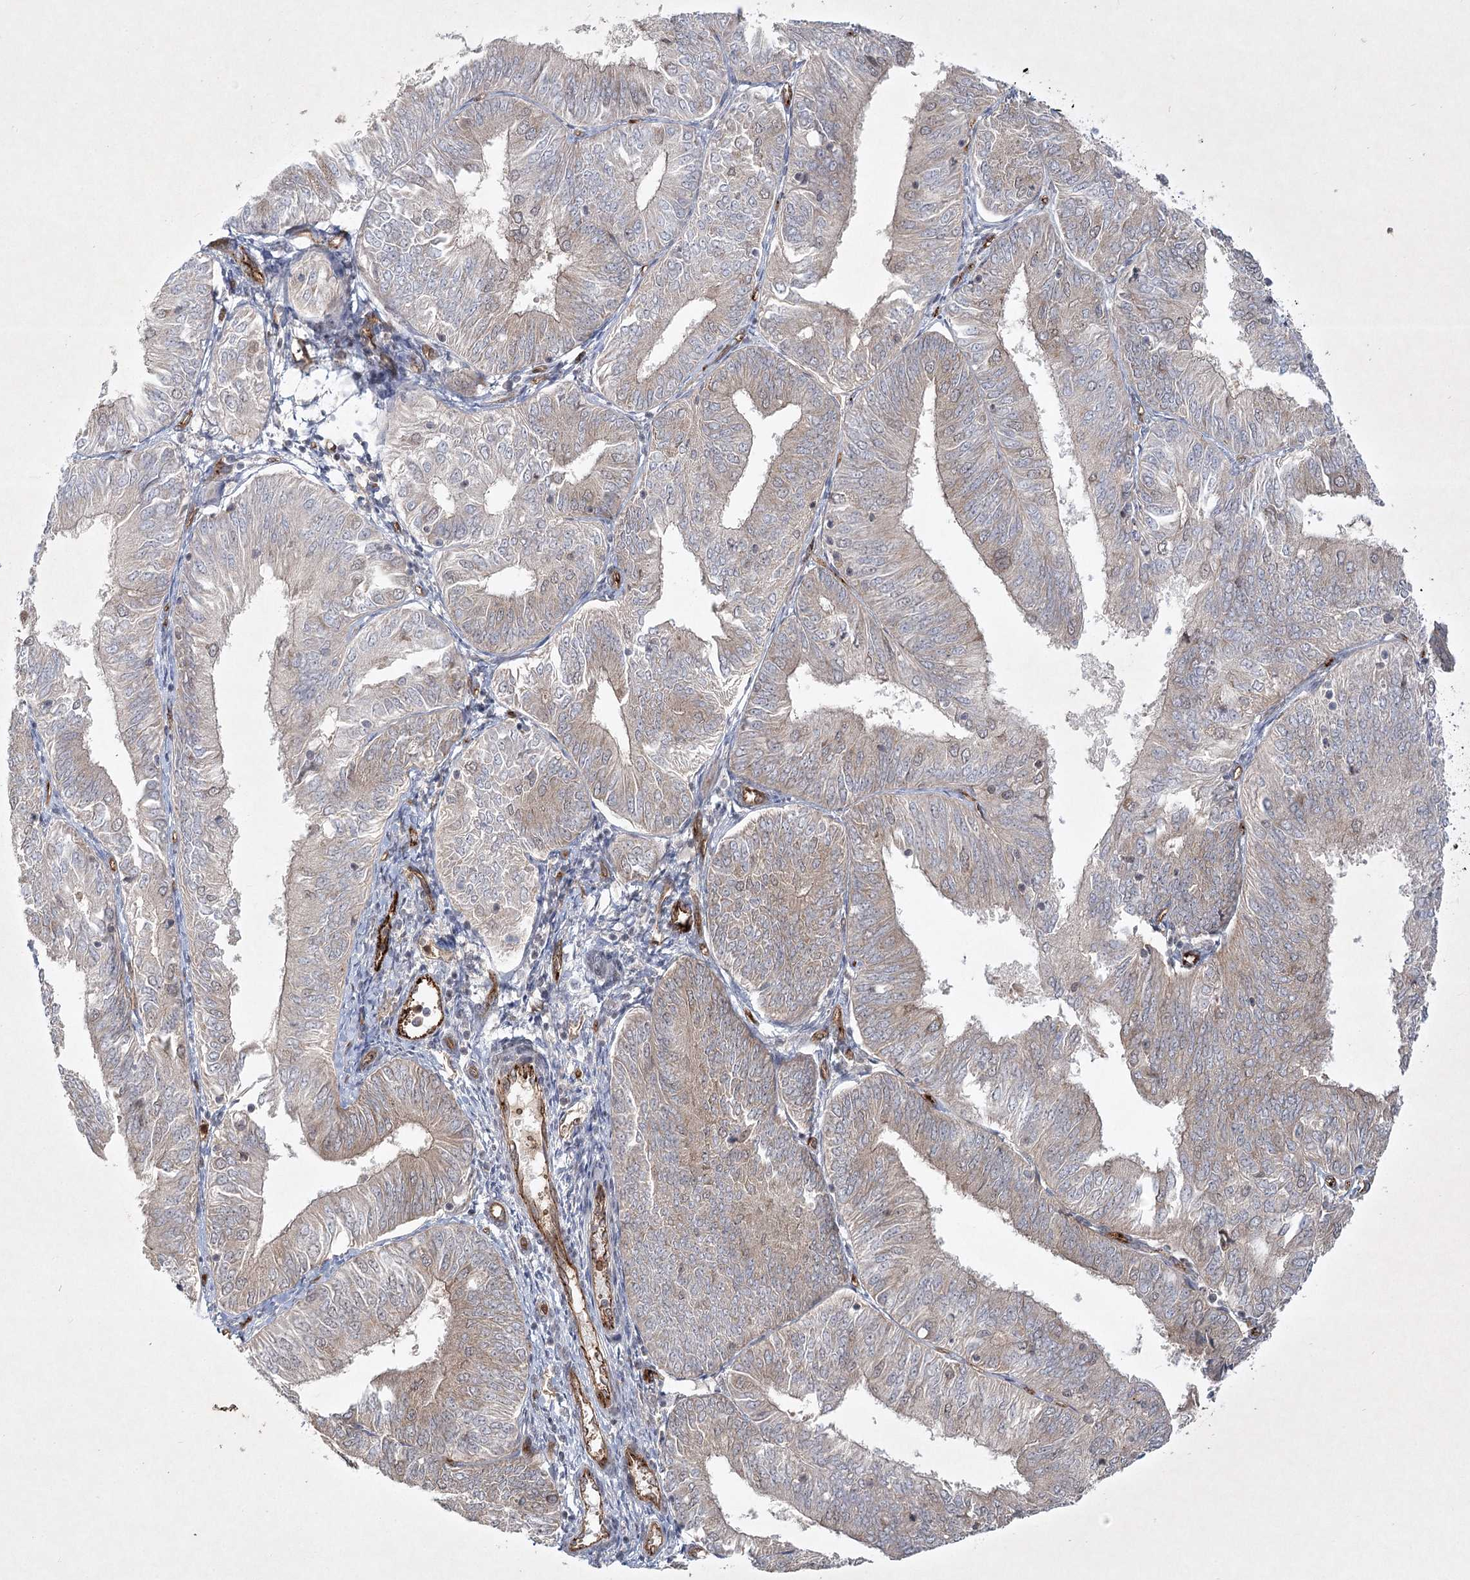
{"staining": {"intensity": "weak", "quantity": "<25%", "location": "cytoplasmic/membranous"}, "tissue": "endometrial cancer", "cell_type": "Tumor cells", "image_type": "cancer", "snomed": [{"axis": "morphology", "description": "Adenocarcinoma, NOS"}, {"axis": "topography", "description": "Endometrium"}], "caption": "High magnification brightfield microscopy of adenocarcinoma (endometrial) stained with DAB (3,3'-diaminobenzidine) (brown) and counterstained with hematoxylin (blue): tumor cells show no significant staining. The staining was performed using DAB (3,3'-diaminobenzidine) to visualize the protein expression in brown, while the nuclei were stained in blue with hematoxylin (Magnification: 20x).", "gene": "ARHGAP31", "patient": {"sex": "female", "age": 58}}